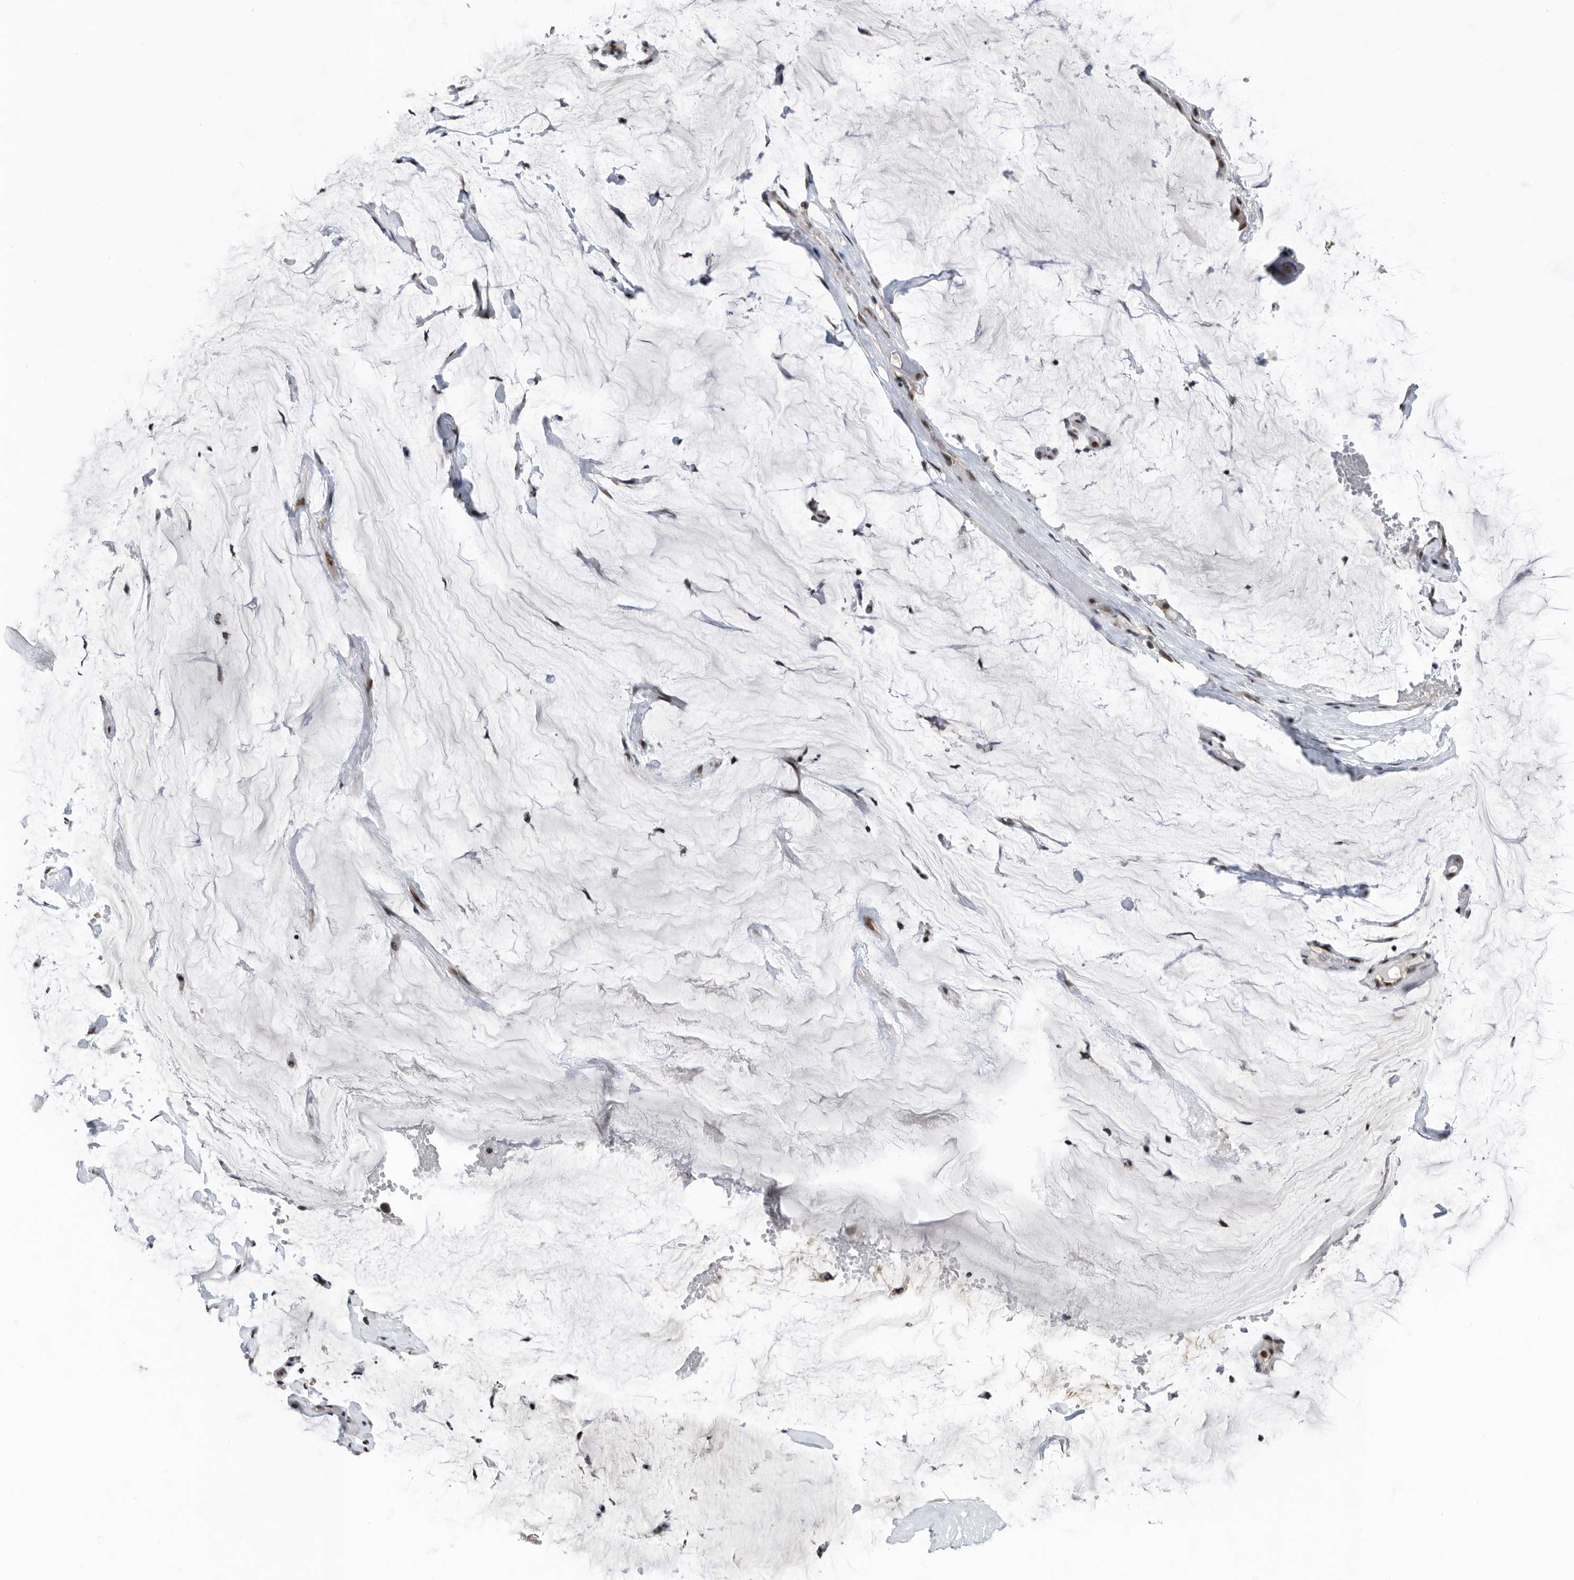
{"staining": {"intensity": "weak", "quantity": ">75%", "location": "nuclear"}, "tissue": "ovarian cancer", "cell_type": "Tumor cells", "image_type": "cancer", "snomed": [{"axis": "morphology", "description": "Cystadenocarcinoma, mucinous, NOS"}, {"axis": "topography", "description": "Ovary"}], "caption": "Weak nuclear positivity is appreciated in approximately >75% of tumor cells in ovarian cancer (mucinous cystadenocarcinoma).", "gene": "ZNF260", "patient": {"sex": "female", "age": 39}}